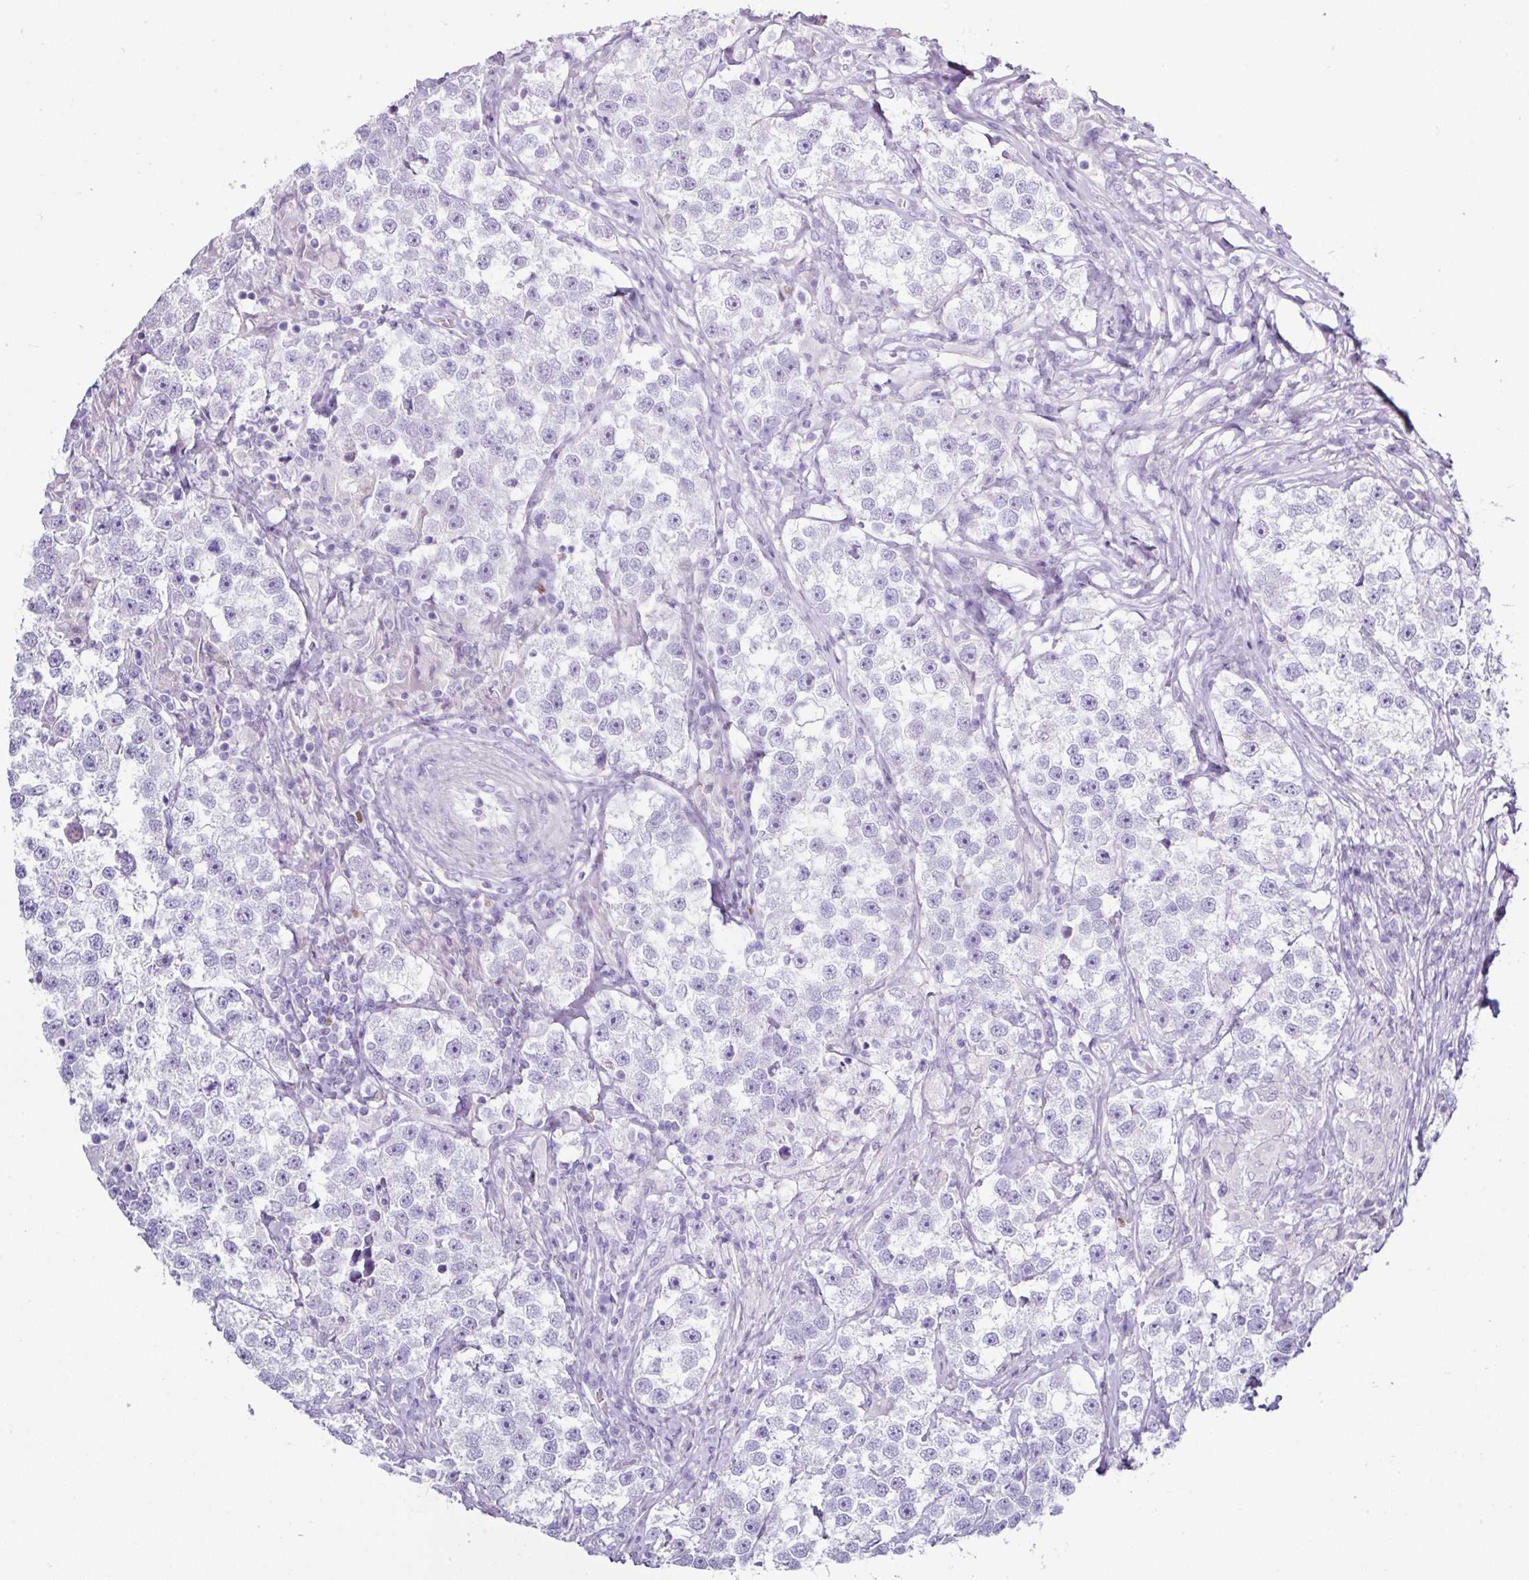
{"staining": {"intensity": "negative", "quantity": "none", "location": "none"}, "tissue": "testis cancer", "cell_type": "Tumor cells", "image_type": "cancer", "snomed": [{"axis": "morphology", "description": "Seminoma, NOS"}, {"axis": "topography", "description": "Testis"}], "caption": "A high-resolution photomicrograph shows immunohistochemistry staining of seminoma (testis), which displays no significant staining in tumor cells. (Stains: DAB (3,3'-diaminobenzidine) IHC with hematoxylin counter stain, Microscopy: brightfield microscopy at high magnification).", "gene": "BCL11A", "patient": {"sex": "male", "age": 46}}